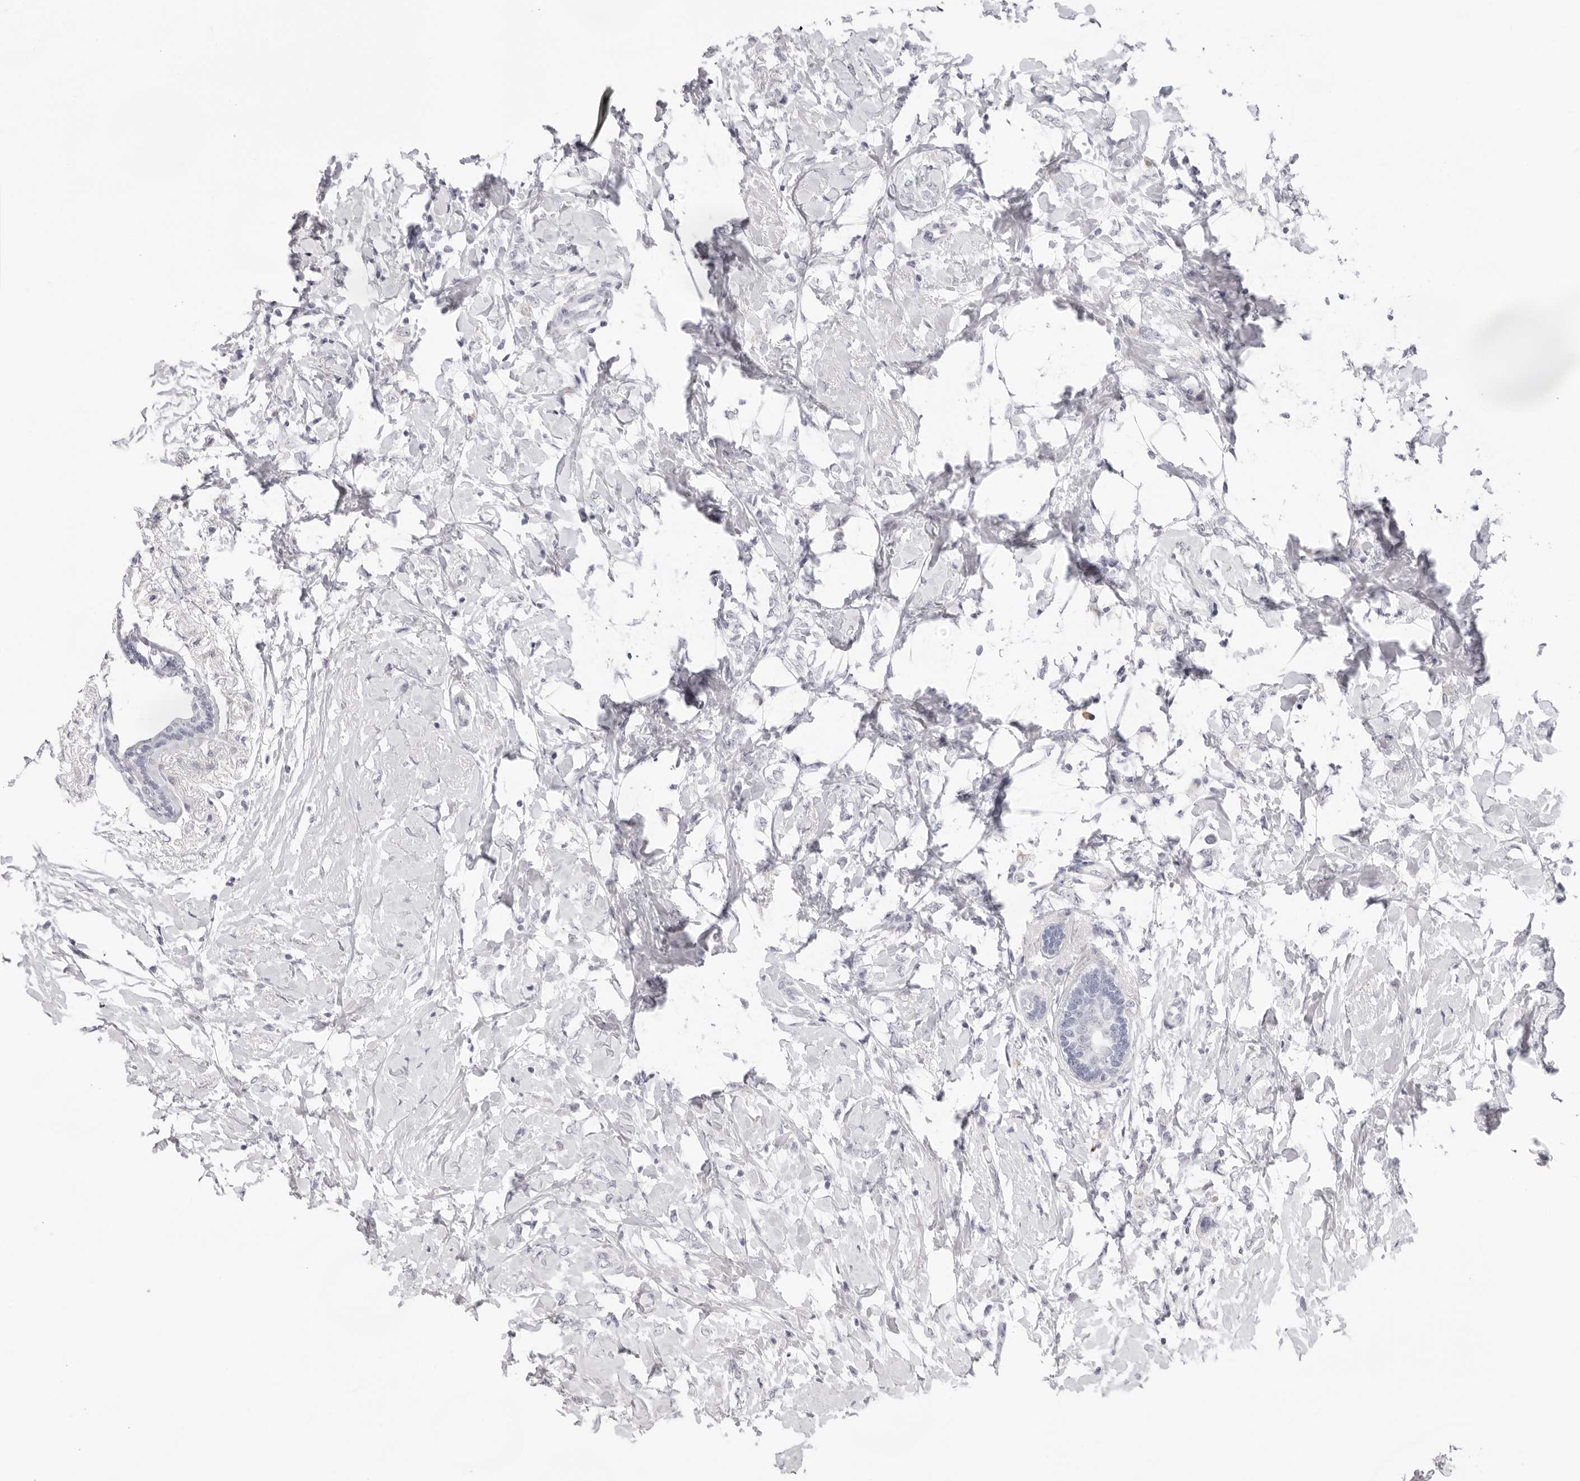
{"staining": {"intensity": "negative", "quantity": "none", "location": "none"}, "tissue": "breast cancer", "cell_type": "Tumor cells", "image_type": "cancer", "snomed": [{"axis": "morphology", "description": "Normal tissue, NOS"}, {"axis": "morphology", "description": "Lobular carcinoma"}, {"axis": "topography", "description": "Breast"}], "caption": "Image shows no significant protein expression in tumor cells of breast cancer.", "gene": "FDPS", "patient": {"sex": "female", "age": 47}}